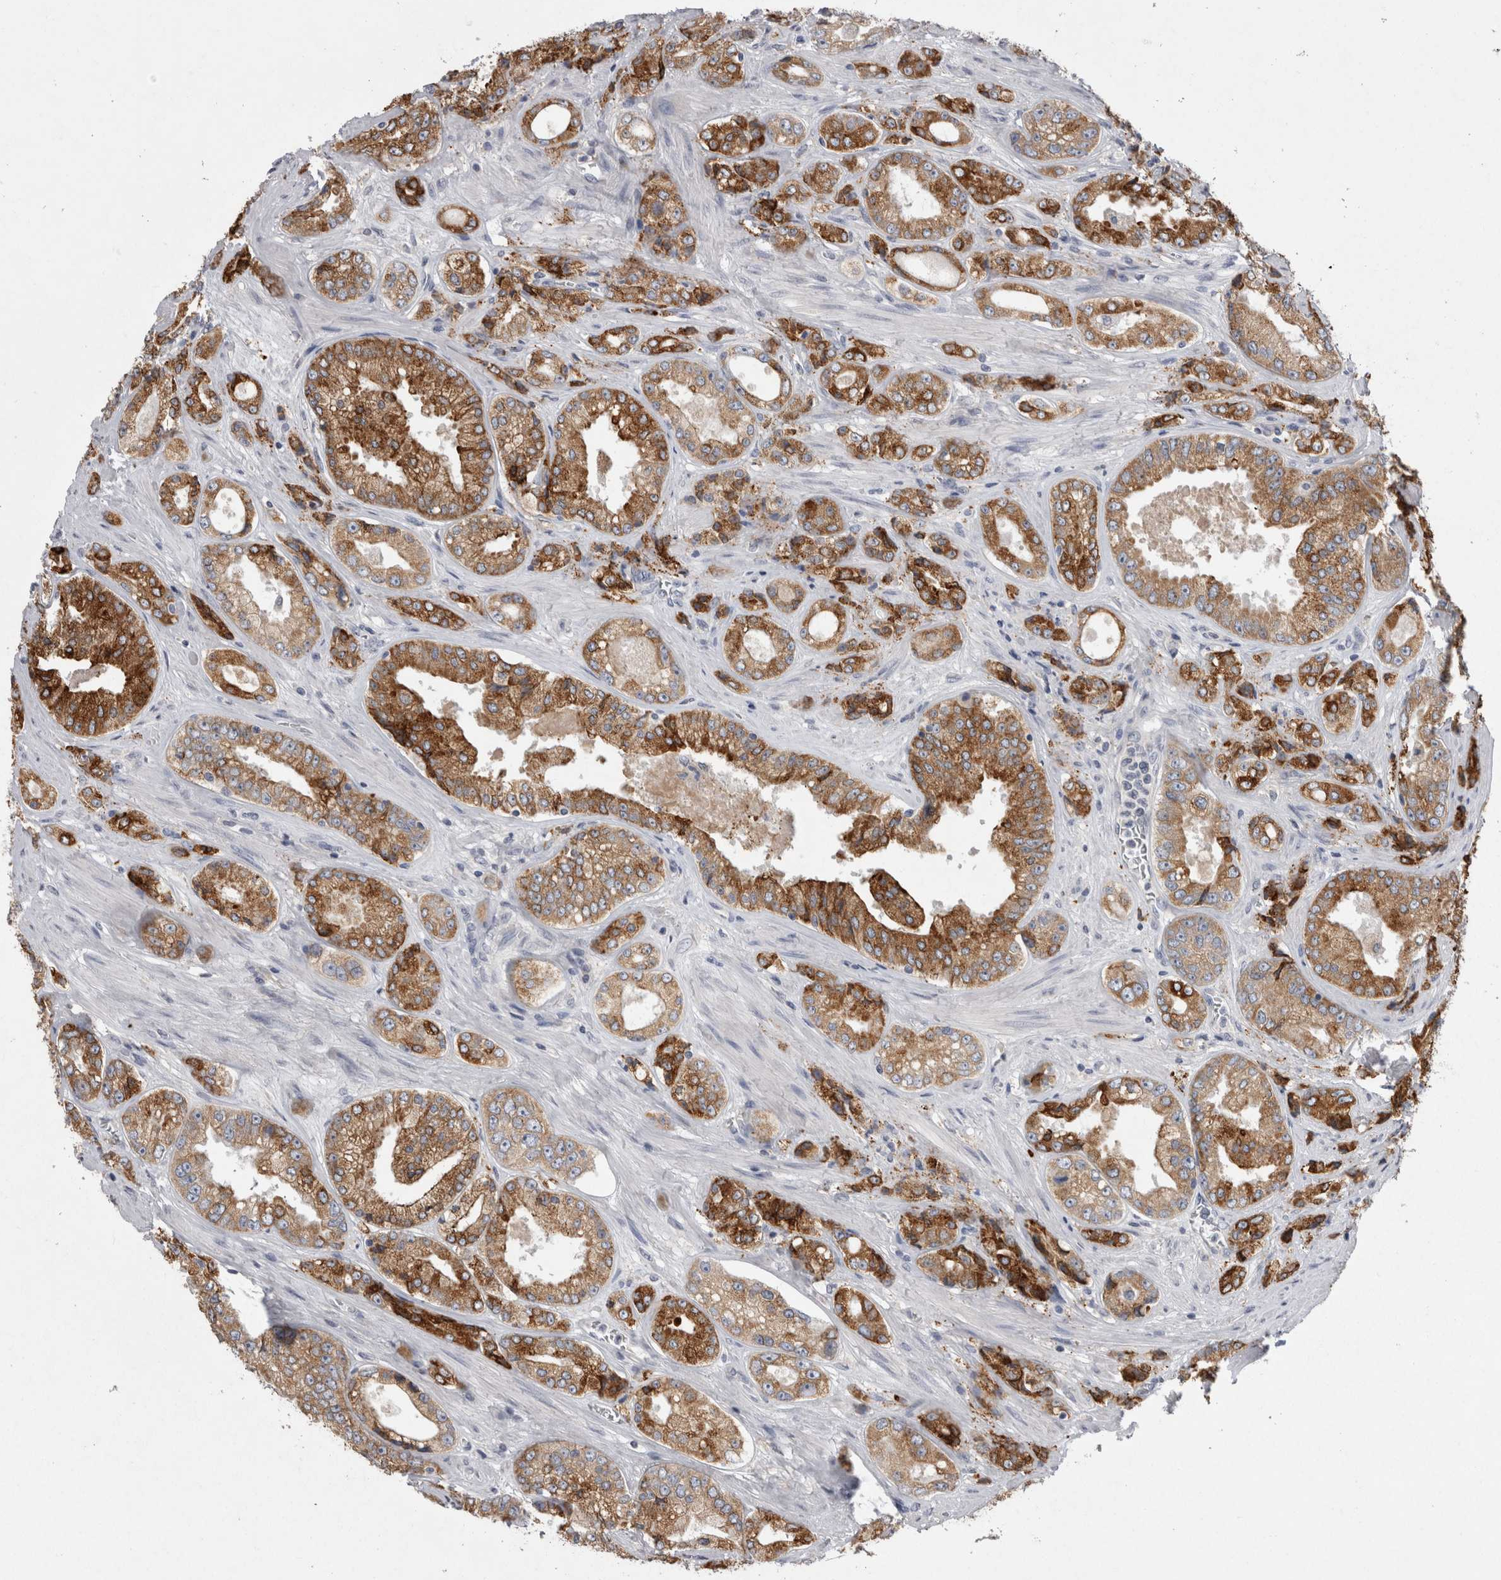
{"staining": {"intensity": "strong", "quantity": ">75%", "location": "cytoplasmic/membranous"}, "tissue": "prostate cancer", "cell_type": "Tumor cells", "image_type": "cancer", "snomed": [{"axis": "morphology", "description": "Adenocarcinoma, High grade"}, {"axis": "topography", "description": "Prostate"}], "caption": "The immunohistochemical stain highlights strong cytoplasmic/membranous expression in tumor cells of high-grade adenocarcinoma (prostate) tissue. The staining was performed using DAB (3,3'-diaminobenzidine) to visualize the protein expression in brown, while the nuclei were stained in blue with hematoxylin (Magnification: 20x).", "gene": "LRRC40", "patient": {"sex": "male", "age": 61}}